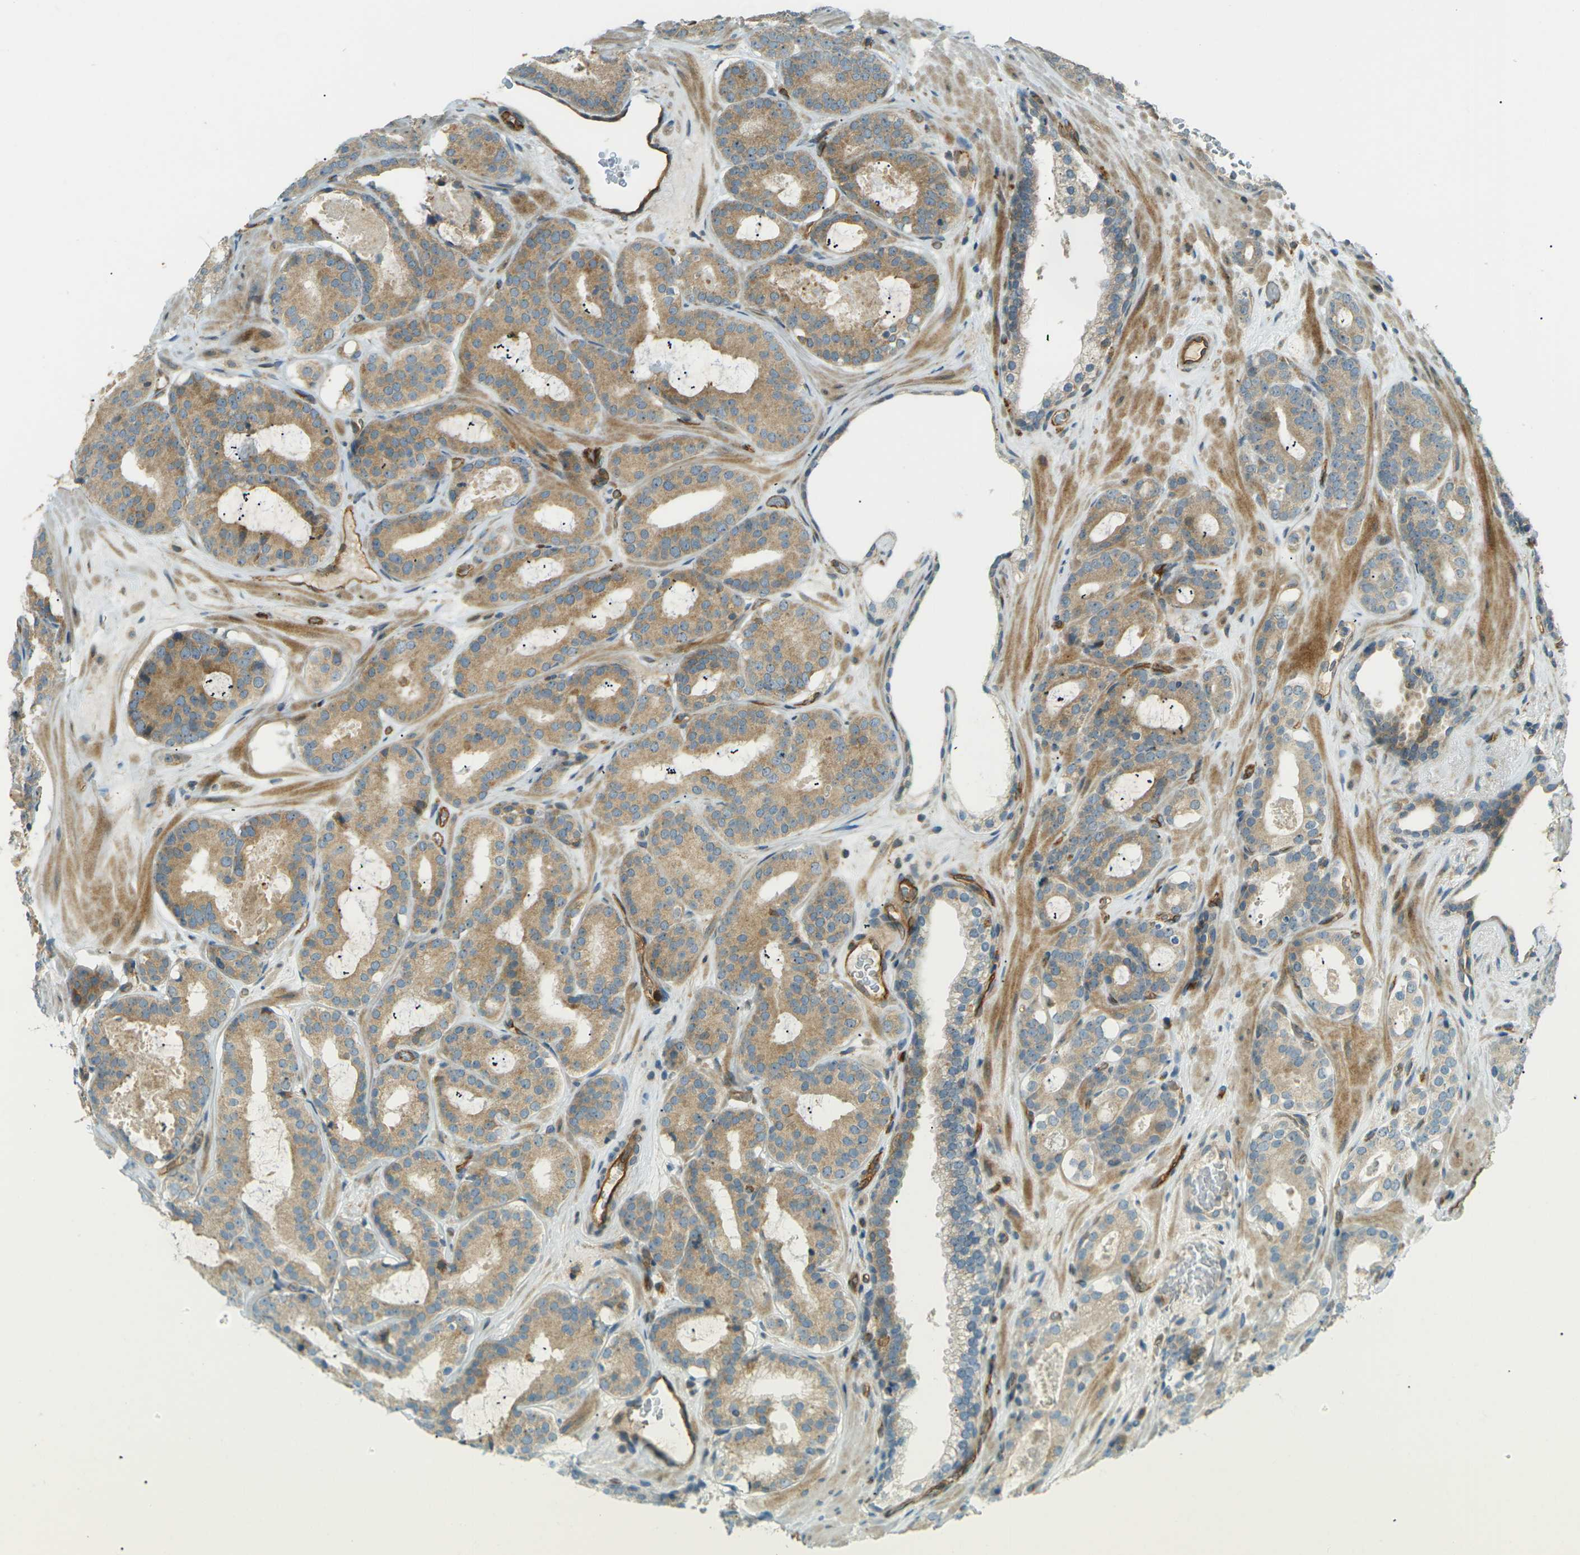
{"staining": {"intensity": "moderate", "quantity": ">75%", "location": "cytoplasmic/membranous"}, "tissue": "prostate cancer", "cell_type": "Tumor cells", "image_type": "cancer", "snomed": [{"axis": "morphology", "description": "Adenocarcinoma, High grade"}, {"axis": "topography", "description": "Prostate"}], "caption": "High-grade adenocarcinoma (prostate) stained with a protein marker reveals moderate staining in tumor cells.", "gene": "S1PR1", "patient": {"sex": "male", "age": 60}}